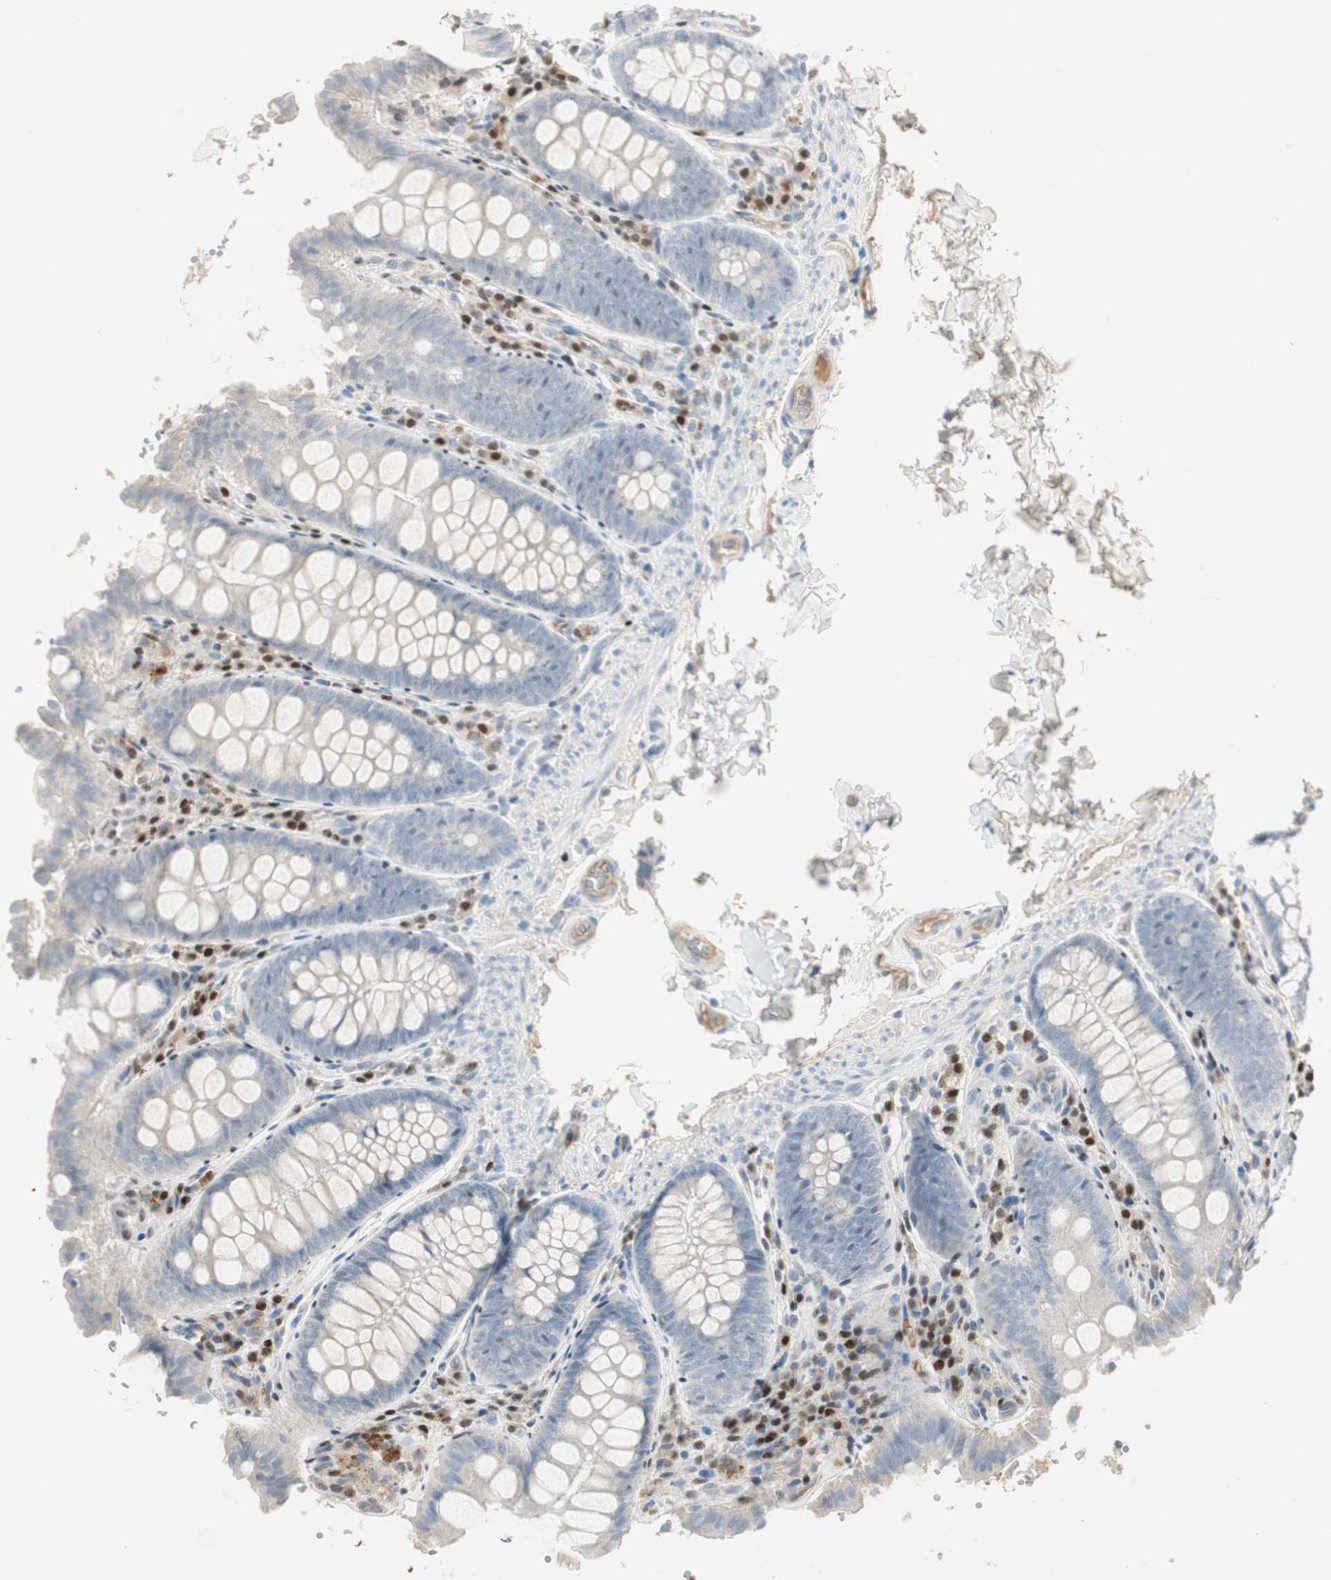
{"staining": {"intensity": "weak", "quantity": "25%-75%", "location": "cytoplasmic/membranous"}, "tissue": "colon", "cell_type": "Endothelial cells", "image_type": "normal", "snomed": [{"axis": "morphology", "description": "Normal tissue, NOS"}, {"axis": "topography", "description": "Colon"}], "caption": "Immunohistochemical staining of unremarkable human colon demonstrates low levels of weak cytoplasmic/membranous positivity in approximately 25%-75% of endothelial cells. (Brightfield microscopy of DAB IHC at high magnification).", "gene": "RUNX2", "patient": {"sex": "female", "age": 61}}